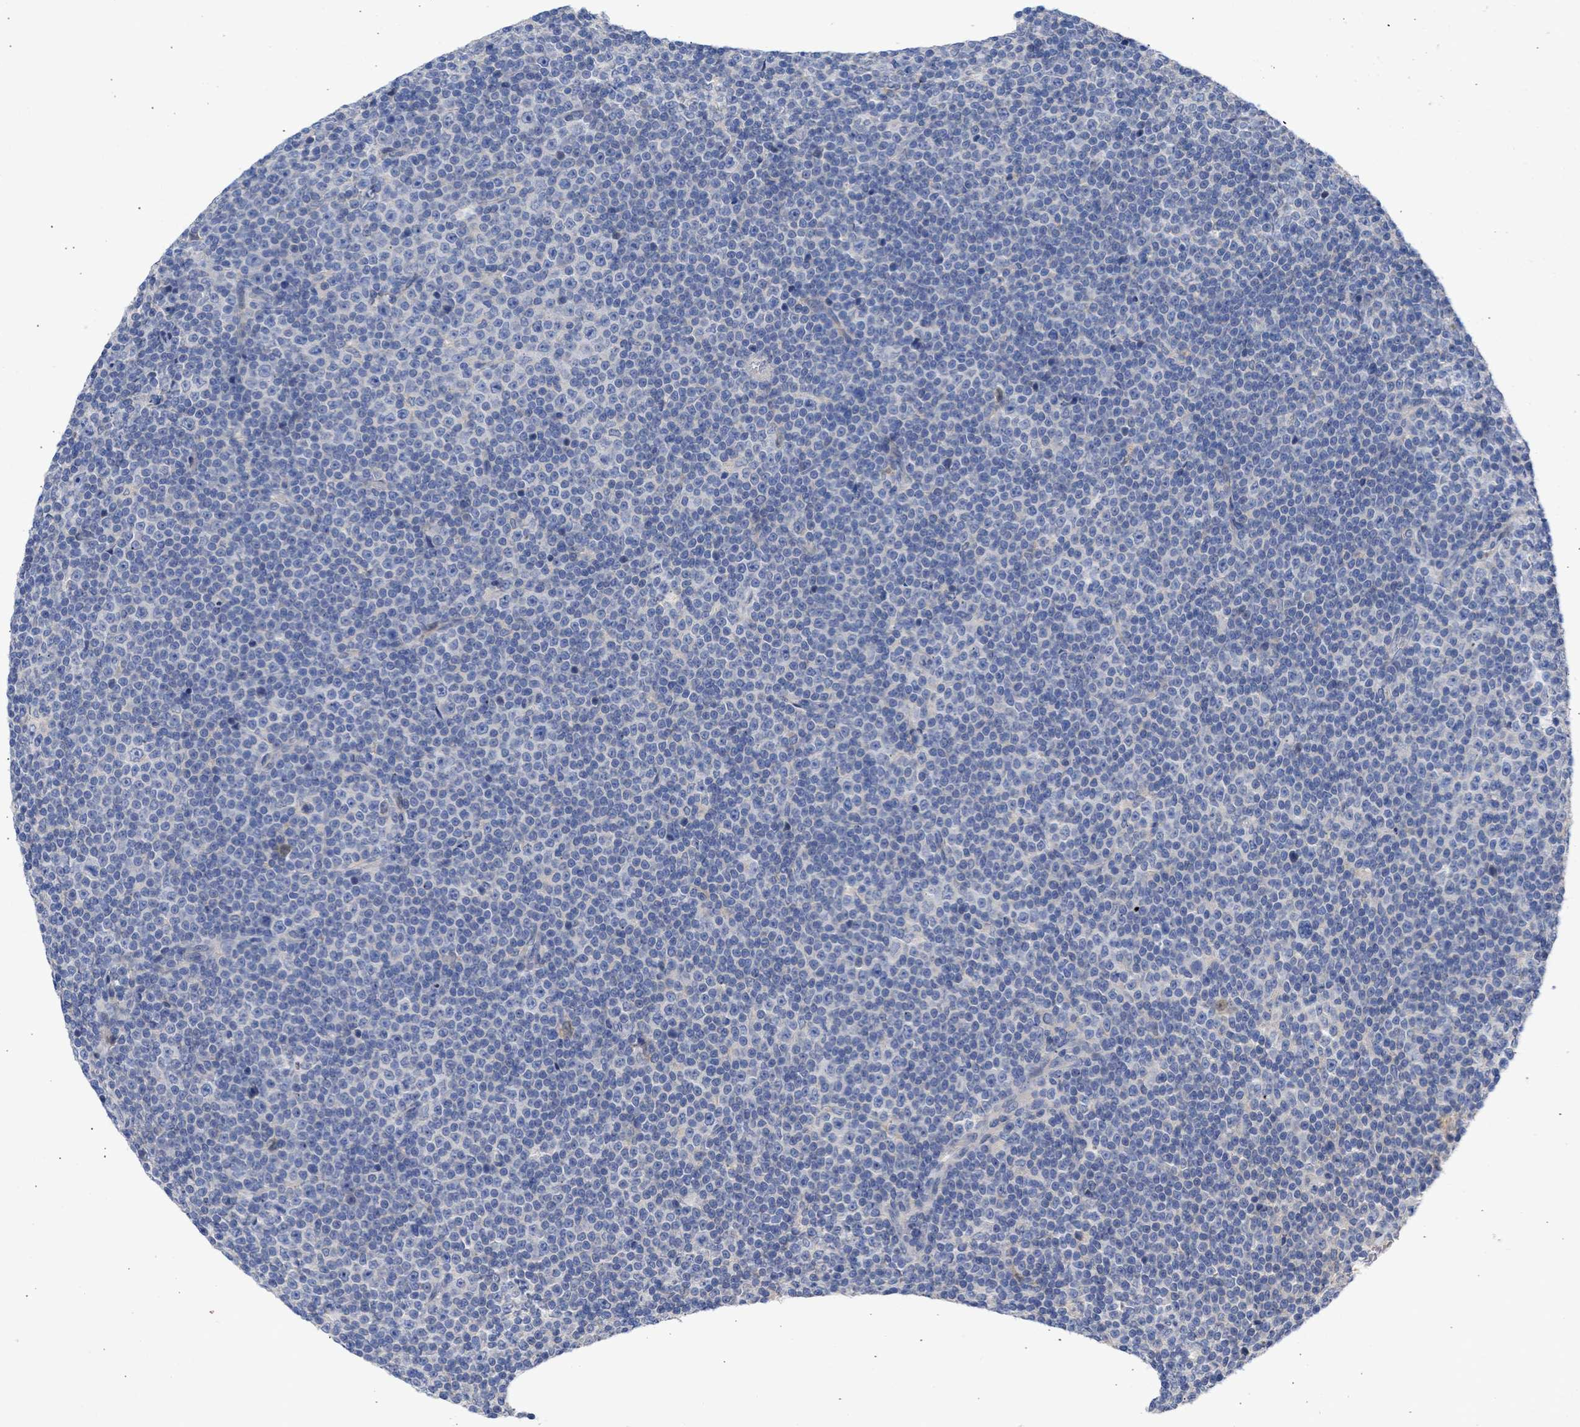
{"staining": {"intensity": "negative", "quantity": "none", "location": "none"}, "tissue": "lymphoma", "cell_type": "Tumor cells", "image_type": "cancer", "snomed": [{"axis": "morphology", "description": "Malignant lymphoma, non-Hodgkin's type, Low grade"}, {"axis": "topography", "description": "Lymph node"}], "caption": "Tumor cells show no significant protein staining in low-grade malignant lymphoma, non-Hodgkin's type.", "gene": "ARHGEF4", "patient": {"sex": "female", "age": 67}}